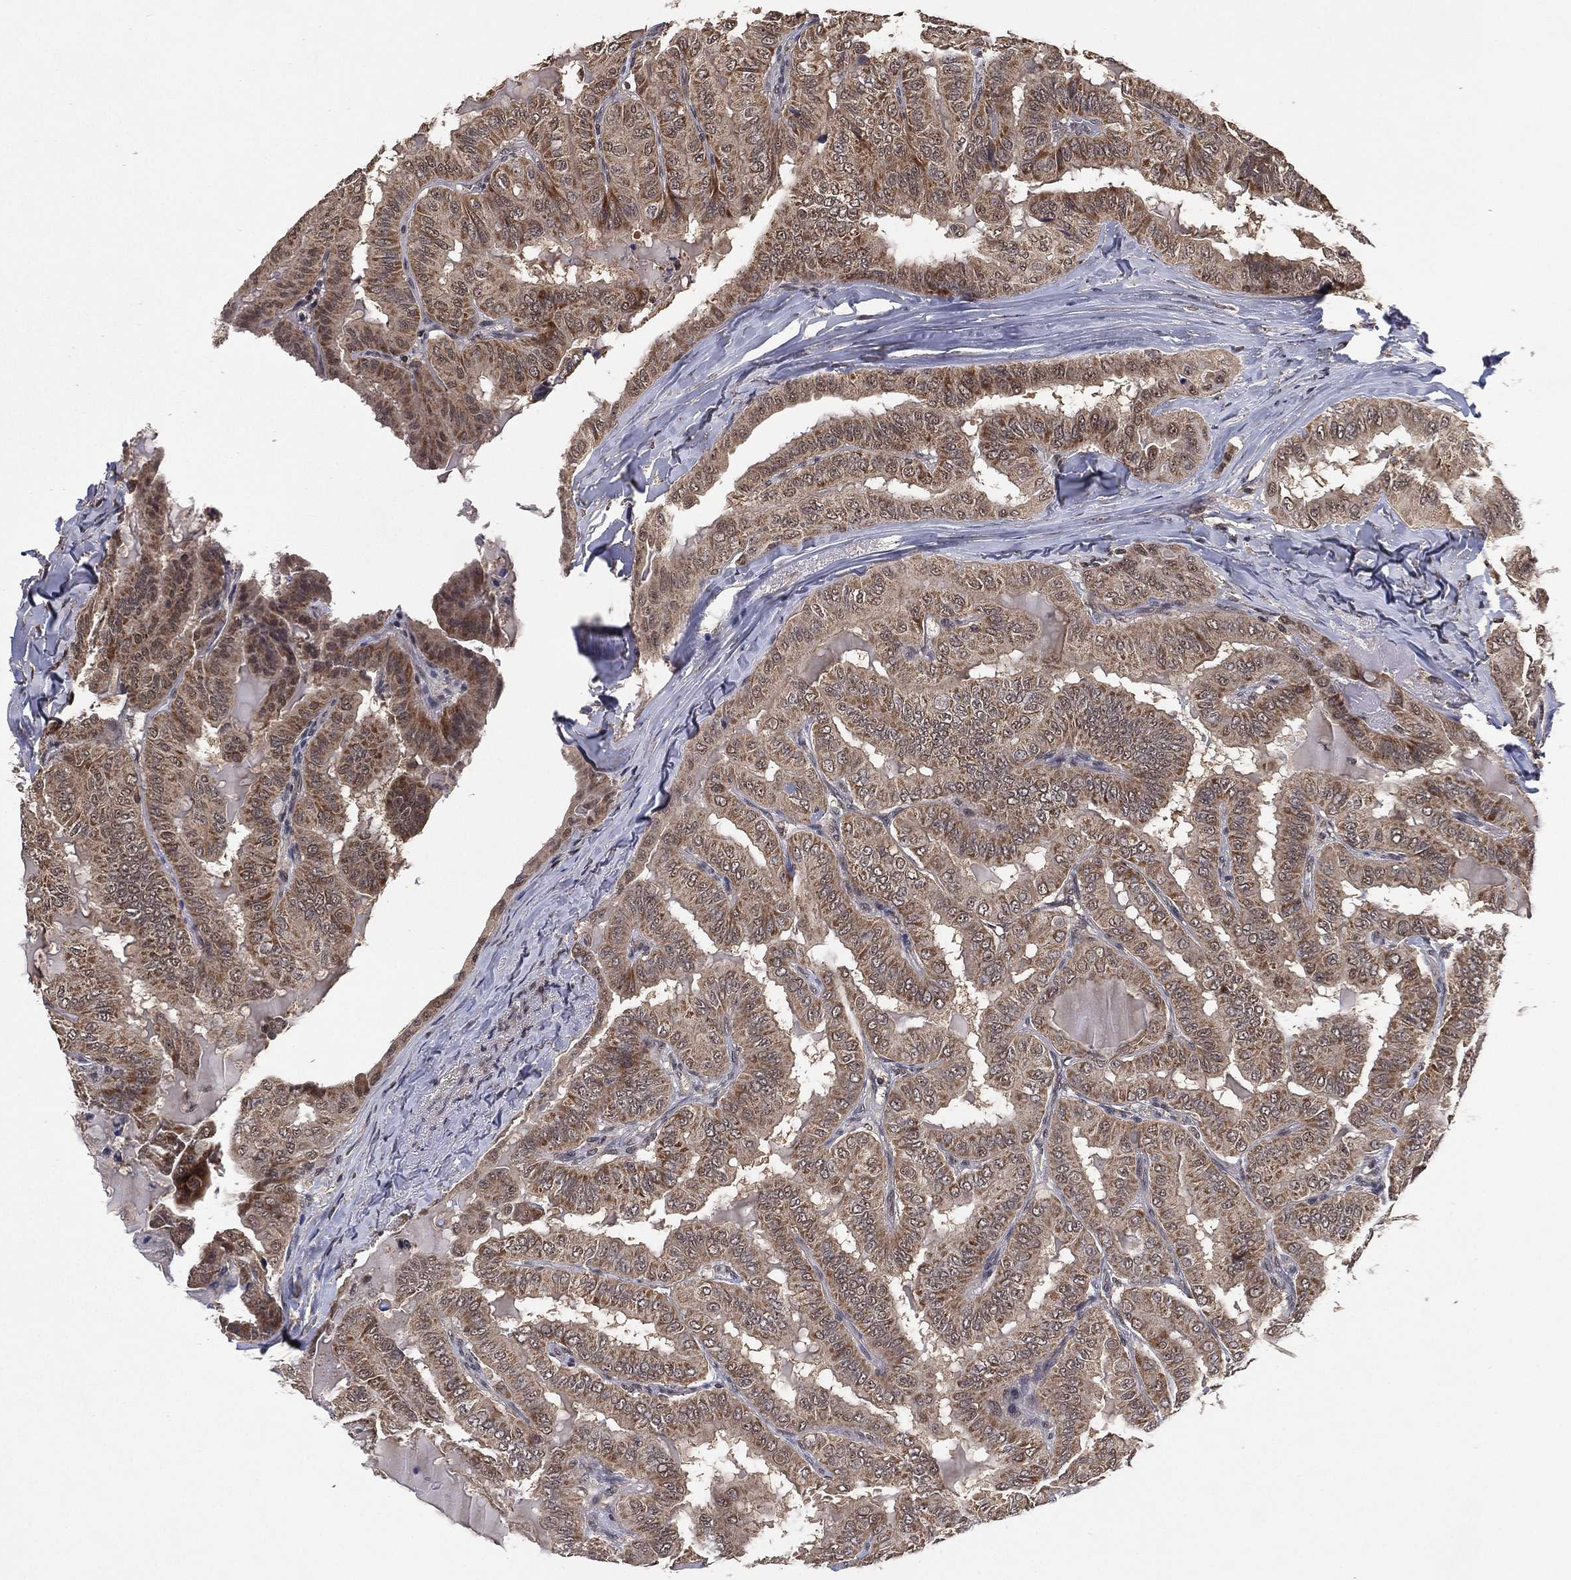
{"staining": {"intensity": "moderate", "quantity": "<25%", "location": "cytoplasmic/membranous"}, "tissue": "thyroid cancer", "cell_type": "Tumor cells", "image_type": "cancer", "snomed": [{"axis": "morphology", "description": "Papillary adenocarcinoma, NOS"}, {"axis": "topography", "description": "Thyroid gland"}], "caption": "High-power microscopy captured an IHC photomicrograph of thyroid papillary adenocarcinoma, revealing moderate cytoplasmic/membranous staining in approximately <25% of tumor cells. Nuclei are stained in blue.", "gene": "NELFCD", "patient": {"sex": "female", "age": 68}}